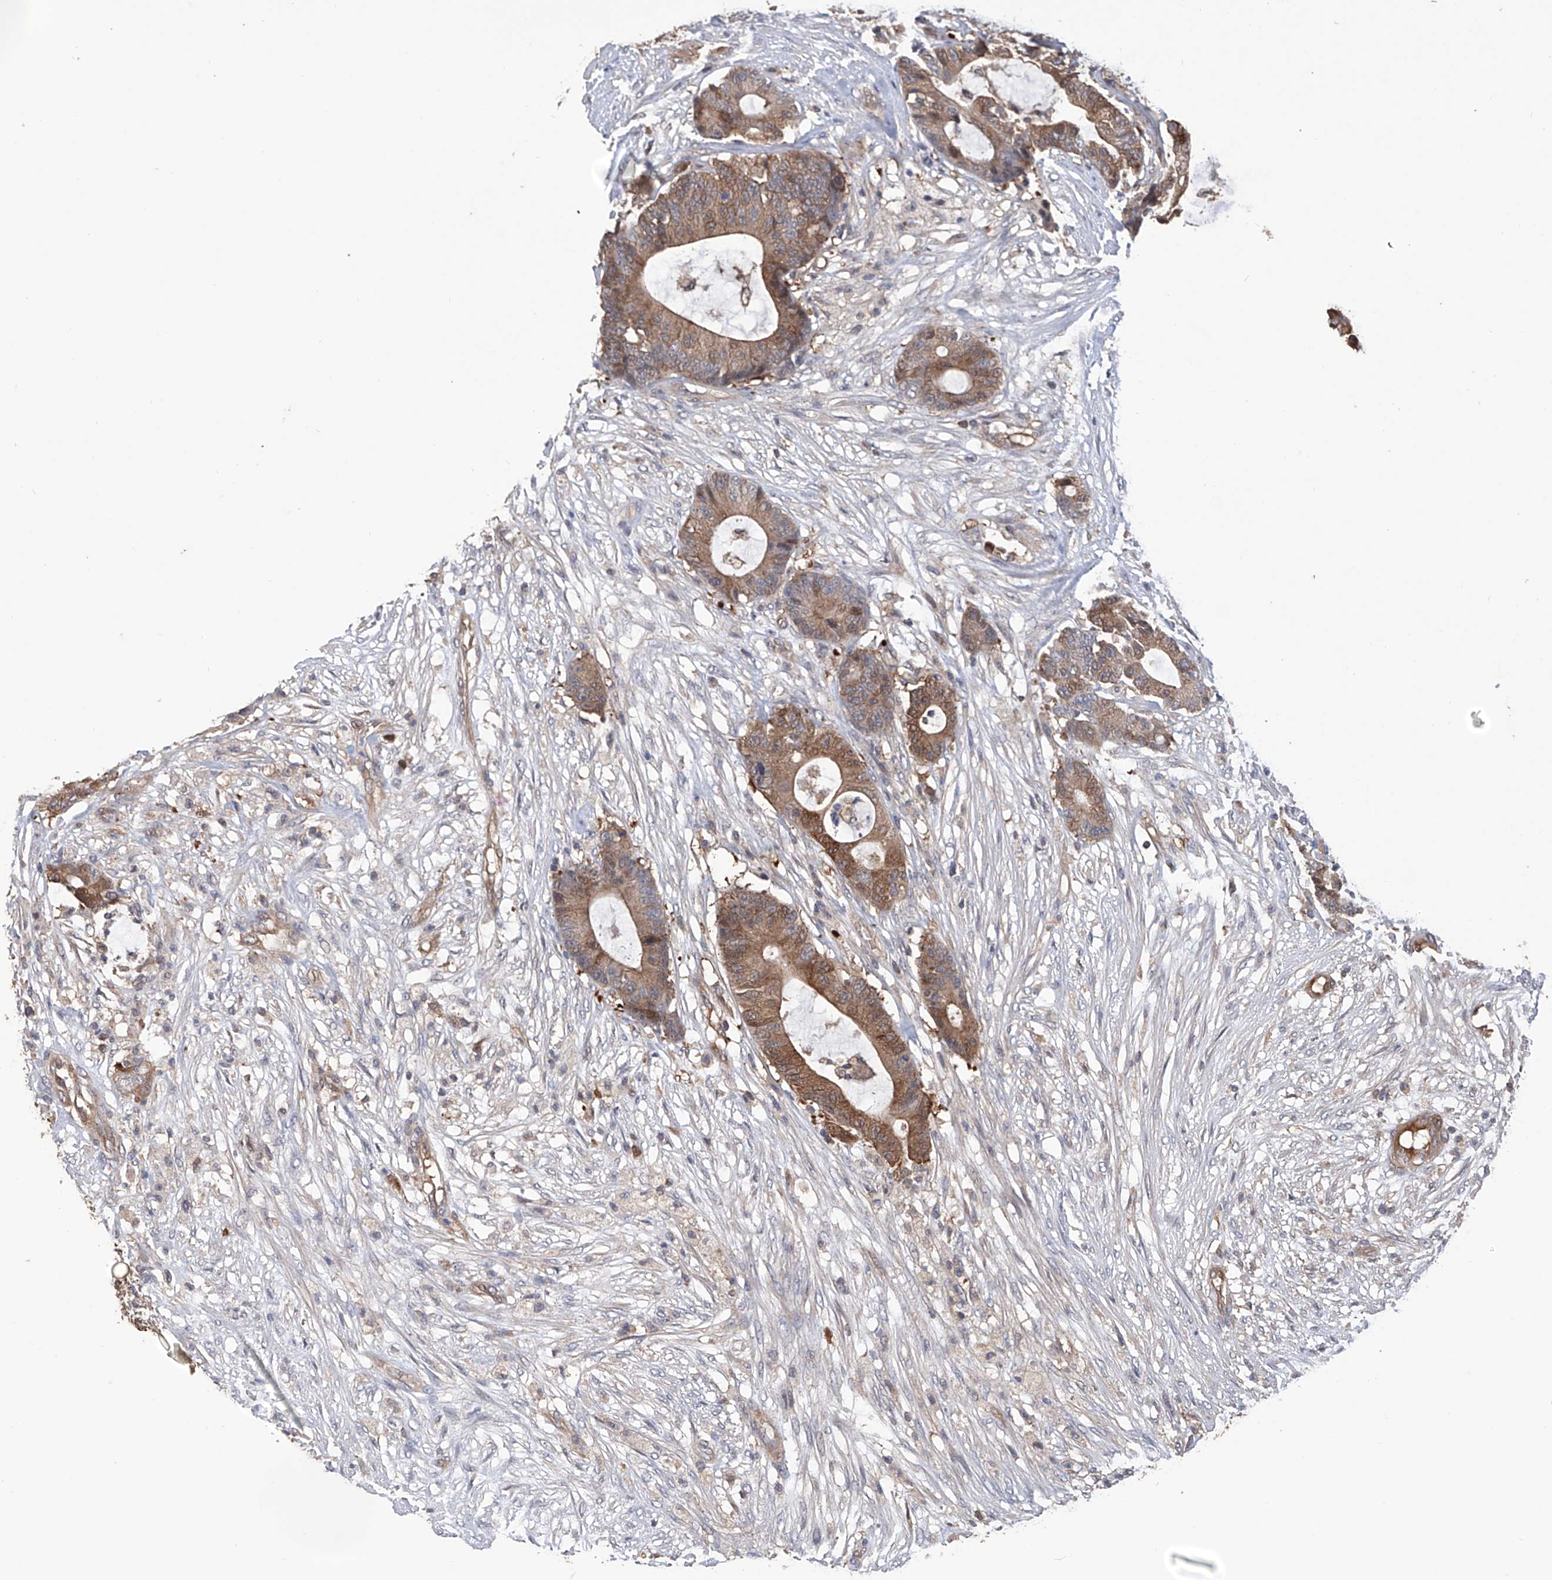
{"staining": {"intensity": "moderate", "quantity": ">75%", "location": "cytoplasmic/membranous"}, "tissue": "colorectal cancer", "cell_type": "Tumor cells", "image_type": "cancer", "snomed": [{"axis": "morphology", "description": "Adenocarcinoma, NOS"}, {"axis": "topography", "description": "Colon"}], "caption": "Immunohistochemistry photomicrograph of neoplastic tissue: colorectal adenocarcinoma stained using immunohistochemistry (IHC) exhibits medium levels of moderate protein expression localized specifically in the cytoplasmic/membranous of tumor cells, appearing as a cytoplasmic/membranous brown color.", "gene": "NUDT17", "patient": {"sex": "female", "age": 84}}